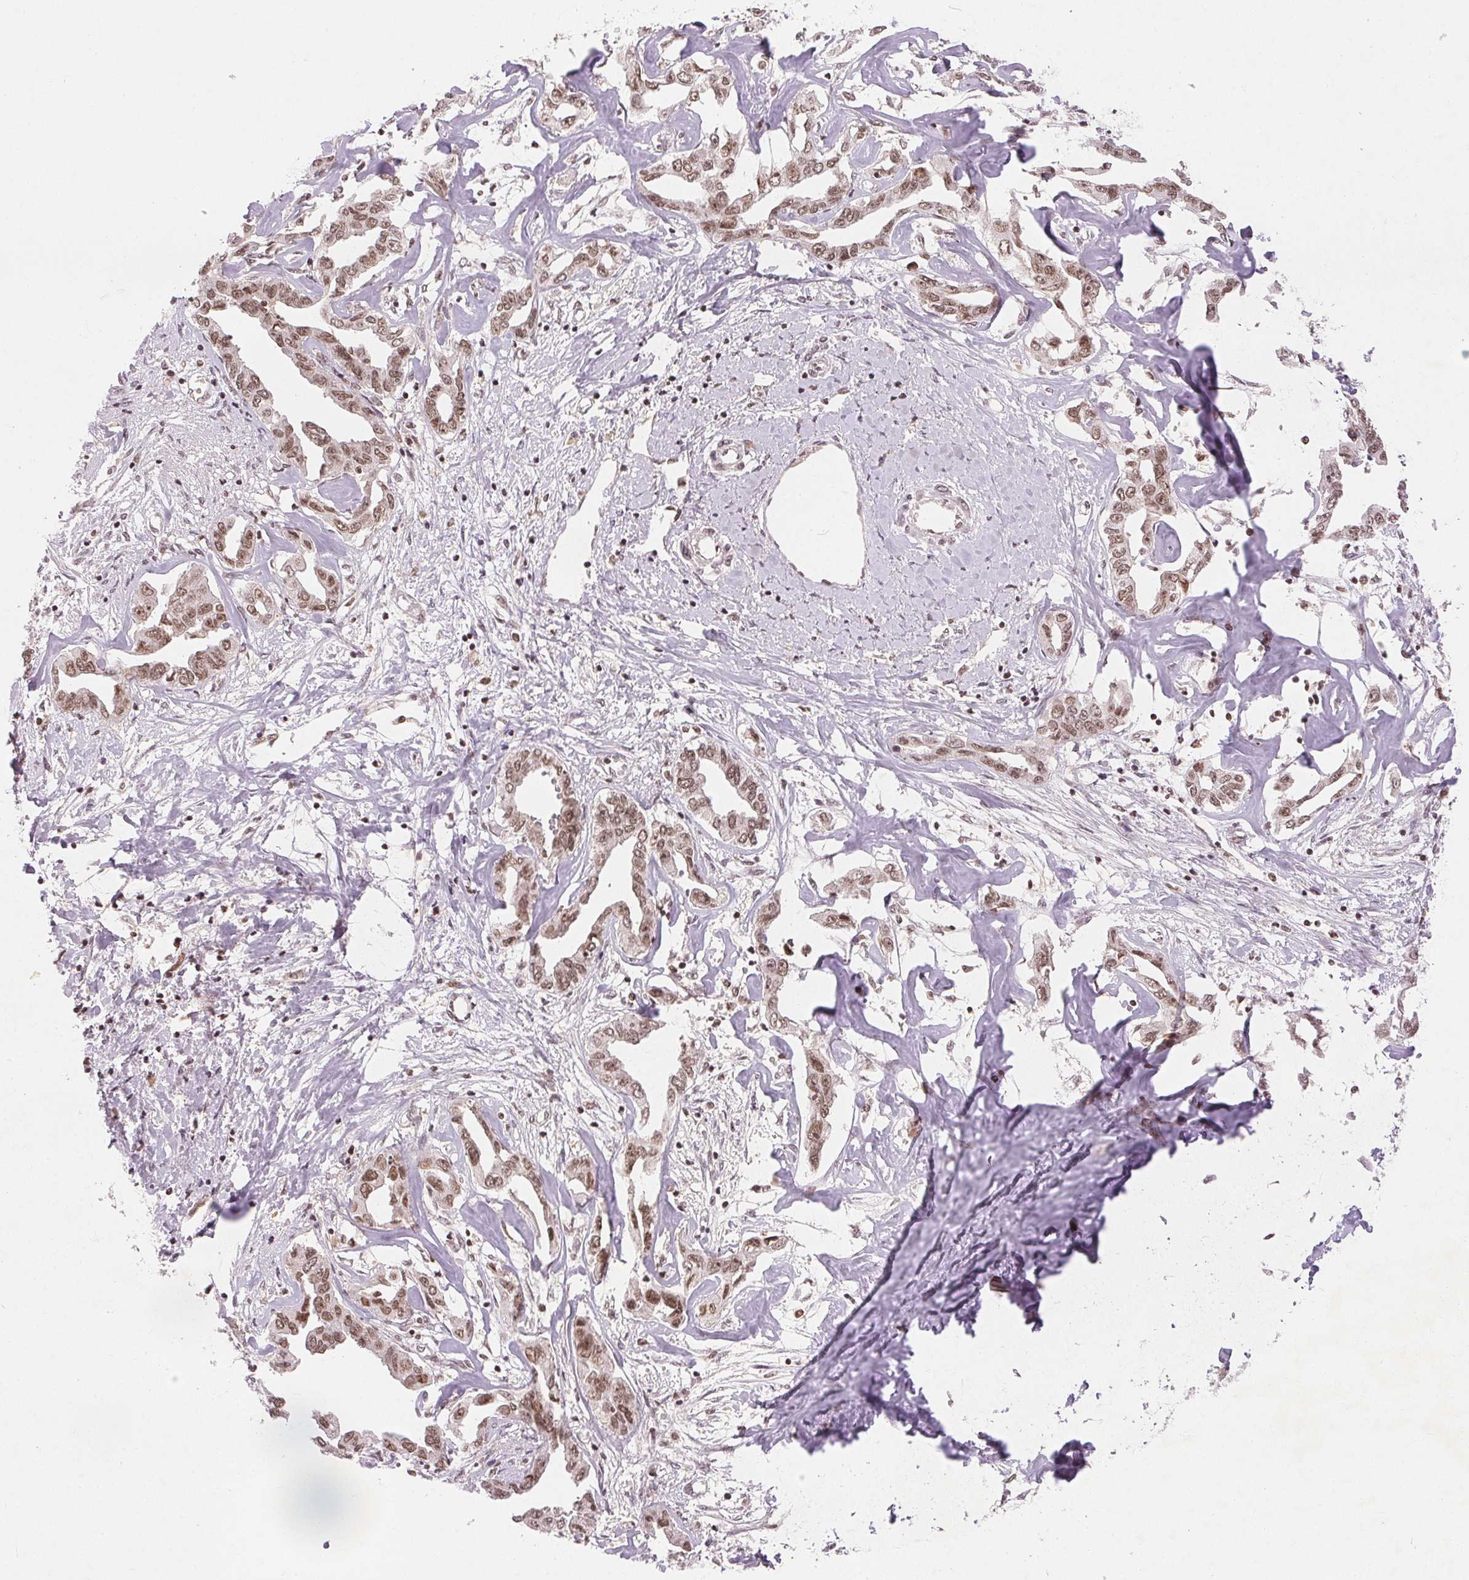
{"staining": {"intensity": "moderate", "quantity": ">75%", "location": "nuclear"}, "tissue": "liver cancer", "cell_type": "Tumor cells", "image_type": "cancer", "snomed": [{"axis": "morphology", "description": "Cholangiocarcinoma"}, {"axis": "topography", "description": "Liver"}], "caption": "Moderate nuclear staining for a protein is seen in about >75% of tumor cells of liver cancer using immunohistochemistry.", "gene": "DEK", "patient": {"sex": "male", "age": 59}}